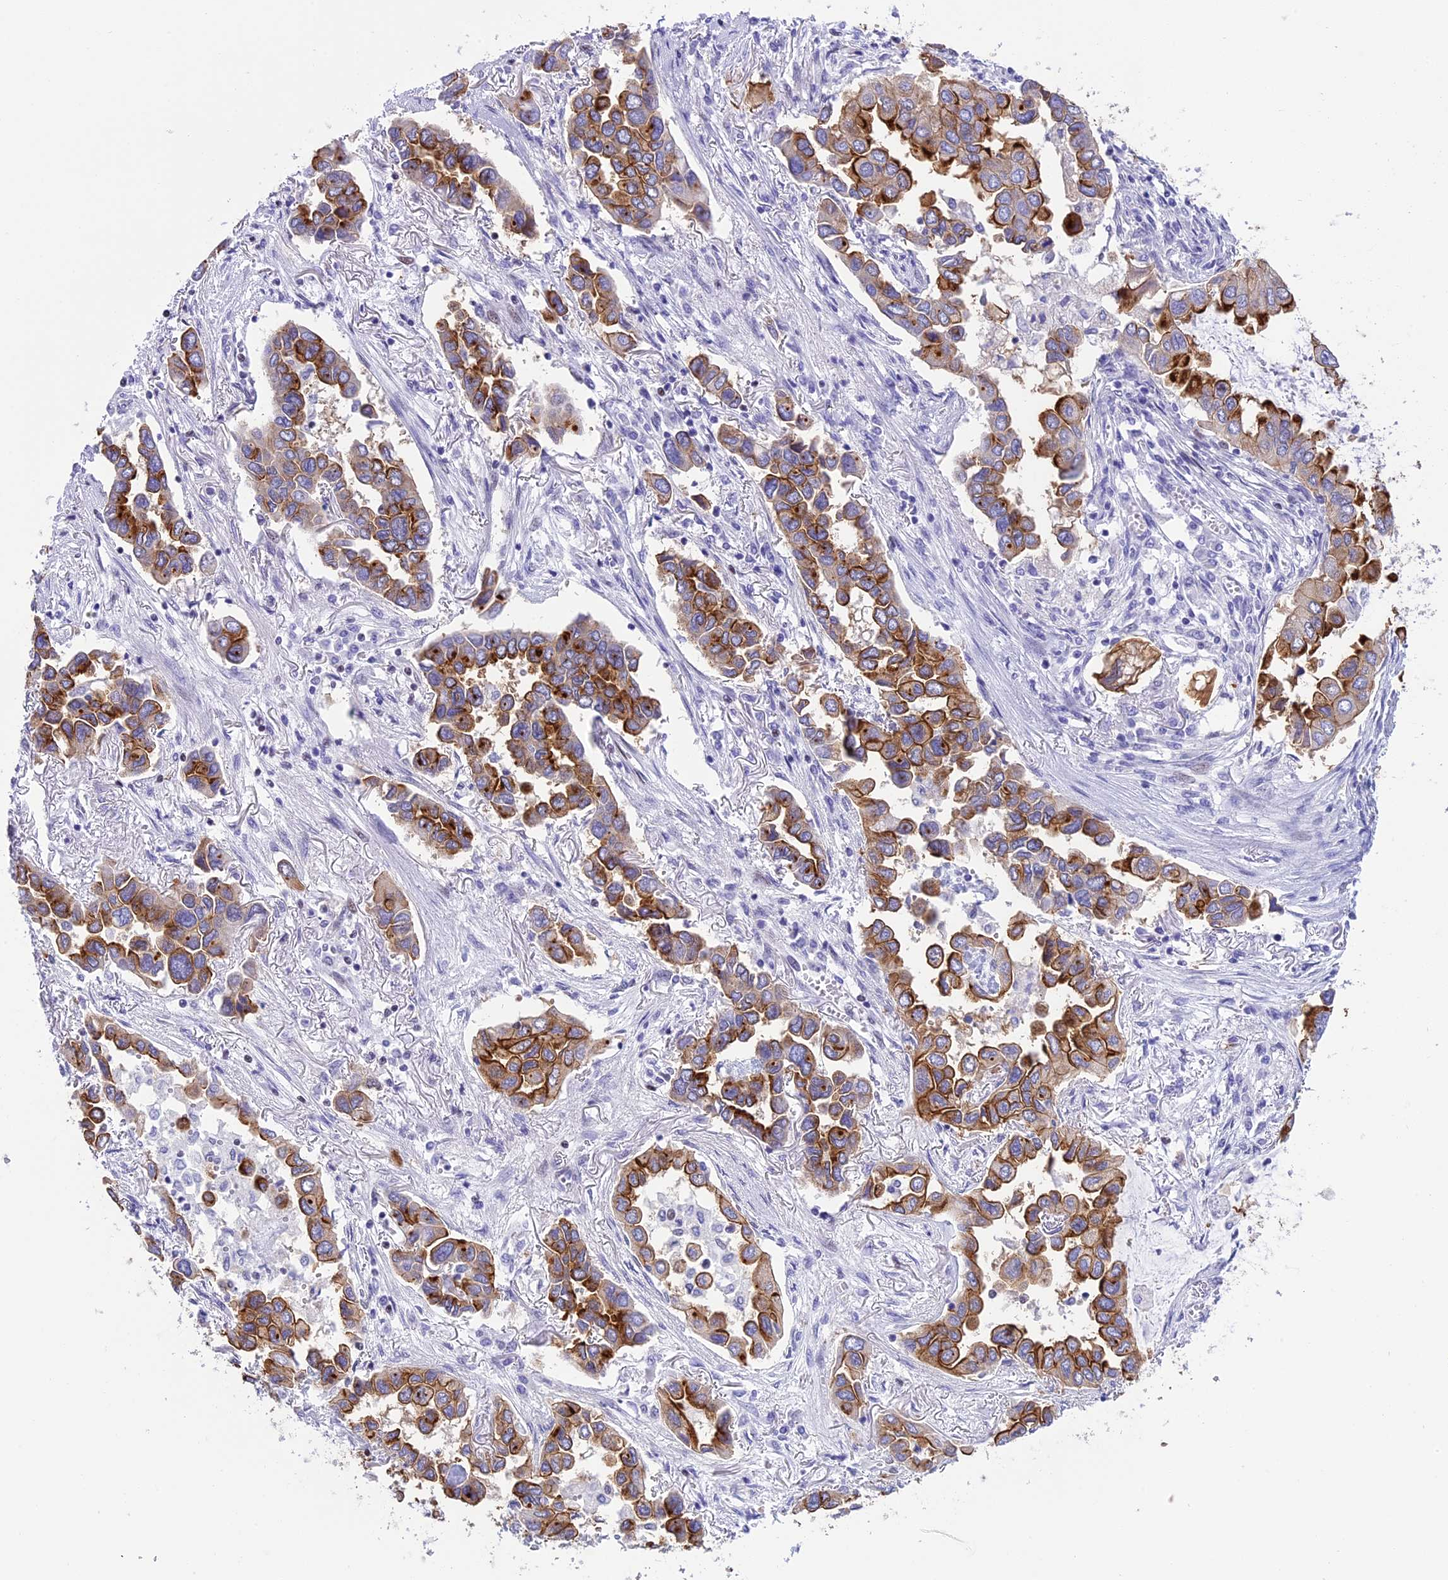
{"staining": {"intensity": "strong", "quantity": "25%-75%", "location": "cytoplasmic/membranous"}, "tissue": "lung cancer", "cell_type": "Tumor cells", "image_type": "cancer", "snomed": [{"axis": "morphology", "description": "Adenocarcinoma, NOS"}, {"axis": "topography", "description": "Lung"}], "caption": "Protein staining of lung adenocarcinoma tissue displays strong cytoplasmic/membranous expression in about 25%-75% of tumor cells. The protein of interest is stained brown, and the nuclei are stained in blue (DAB (3,3'-diaminobenzidine) IHC with brightfield microscopy, high magnification).", "gene": "SPIRE2", "patient": {"sex": "female", "age": 76}}